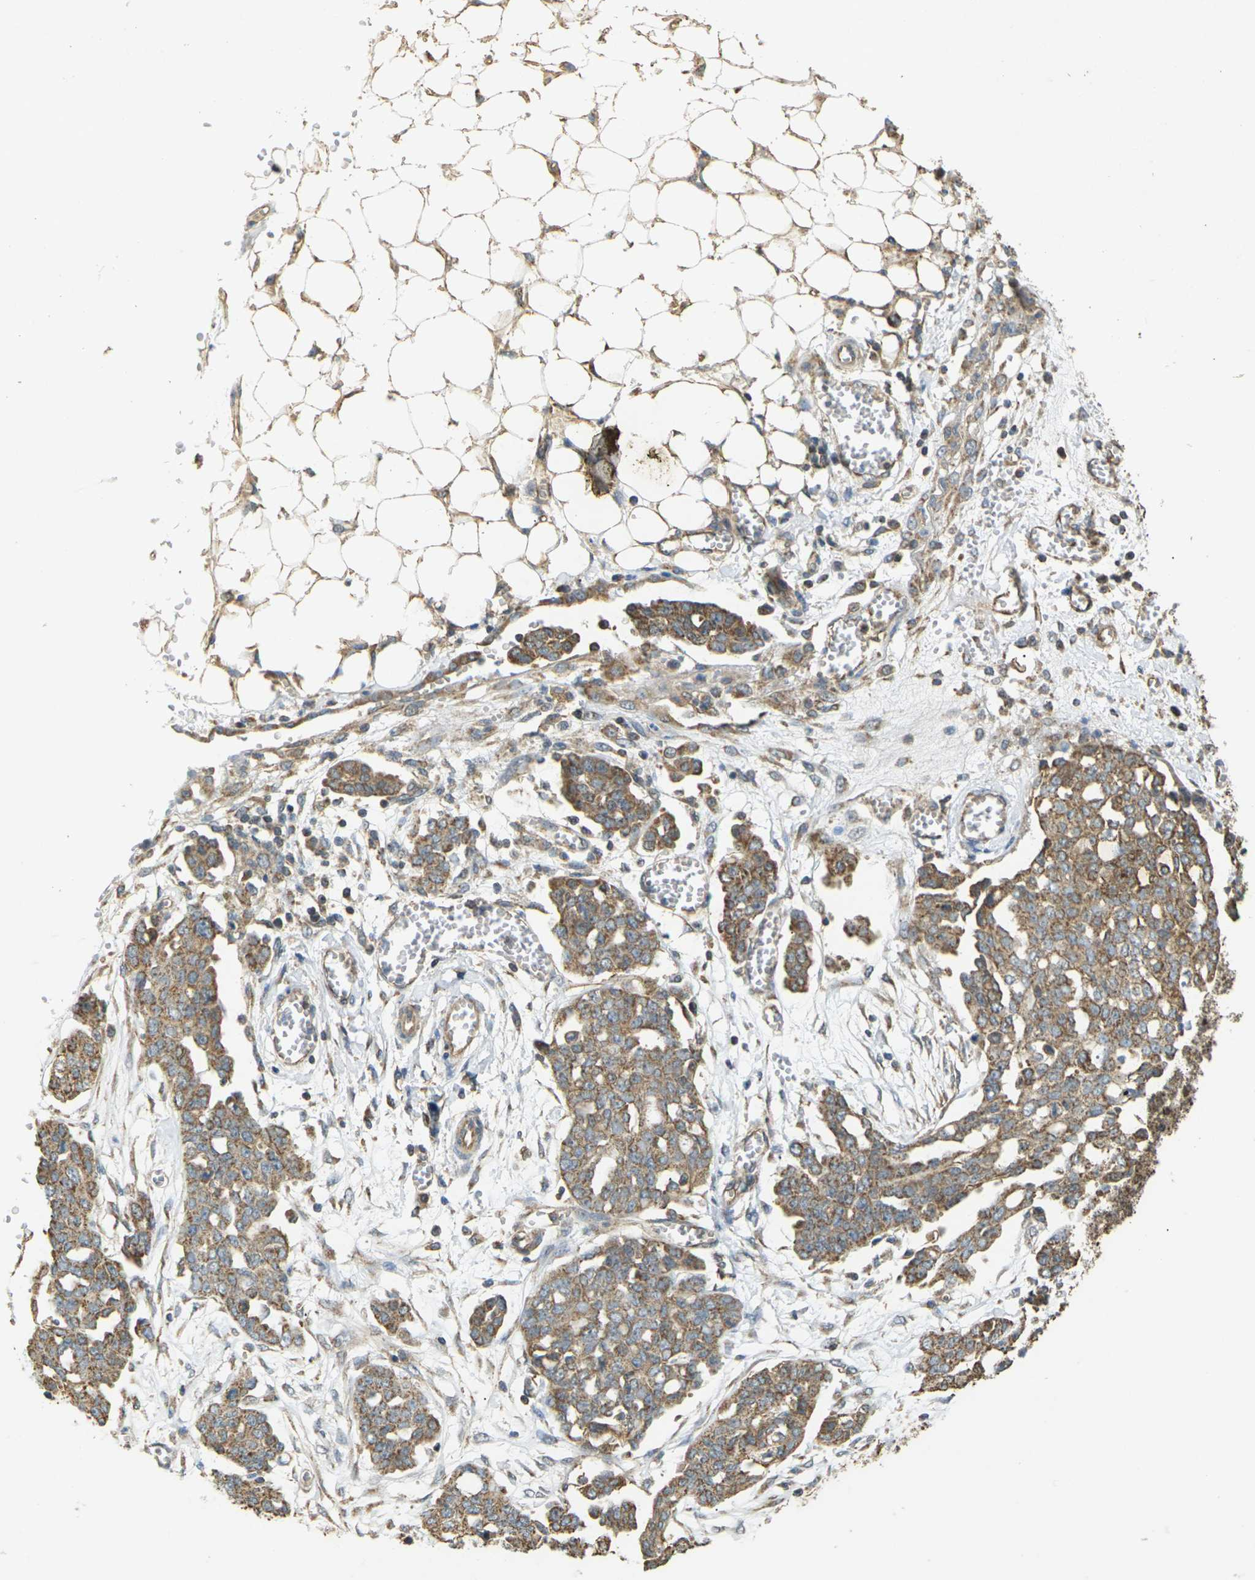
{"staining": {"intensity": "moderate", "quantity": ">75%", "location": "cytoplasmic/membranous"}, "tissue": "ovarian cancer", "cell_type": "Tumor cells", "image_type": "cancer", "snomed": [{"axis": "morphology", "description": "Cystadenocarcinoma, serous, NOS"}, {"axis": "topography", "description": "Soft tissue"}, {"axis": "topography", "description": "Ovary"}], "caption": "This micrograph reveals ovarian serous cystadenocarcinoma stained with IHC to label a protein in brown. The cytoplasmic/membranous of tumor cells show moderate positivity for the protein. Nuclei are counter-stained blue.", "gene": "KSR1", "patient": {"sex": "female", "age": 57}}